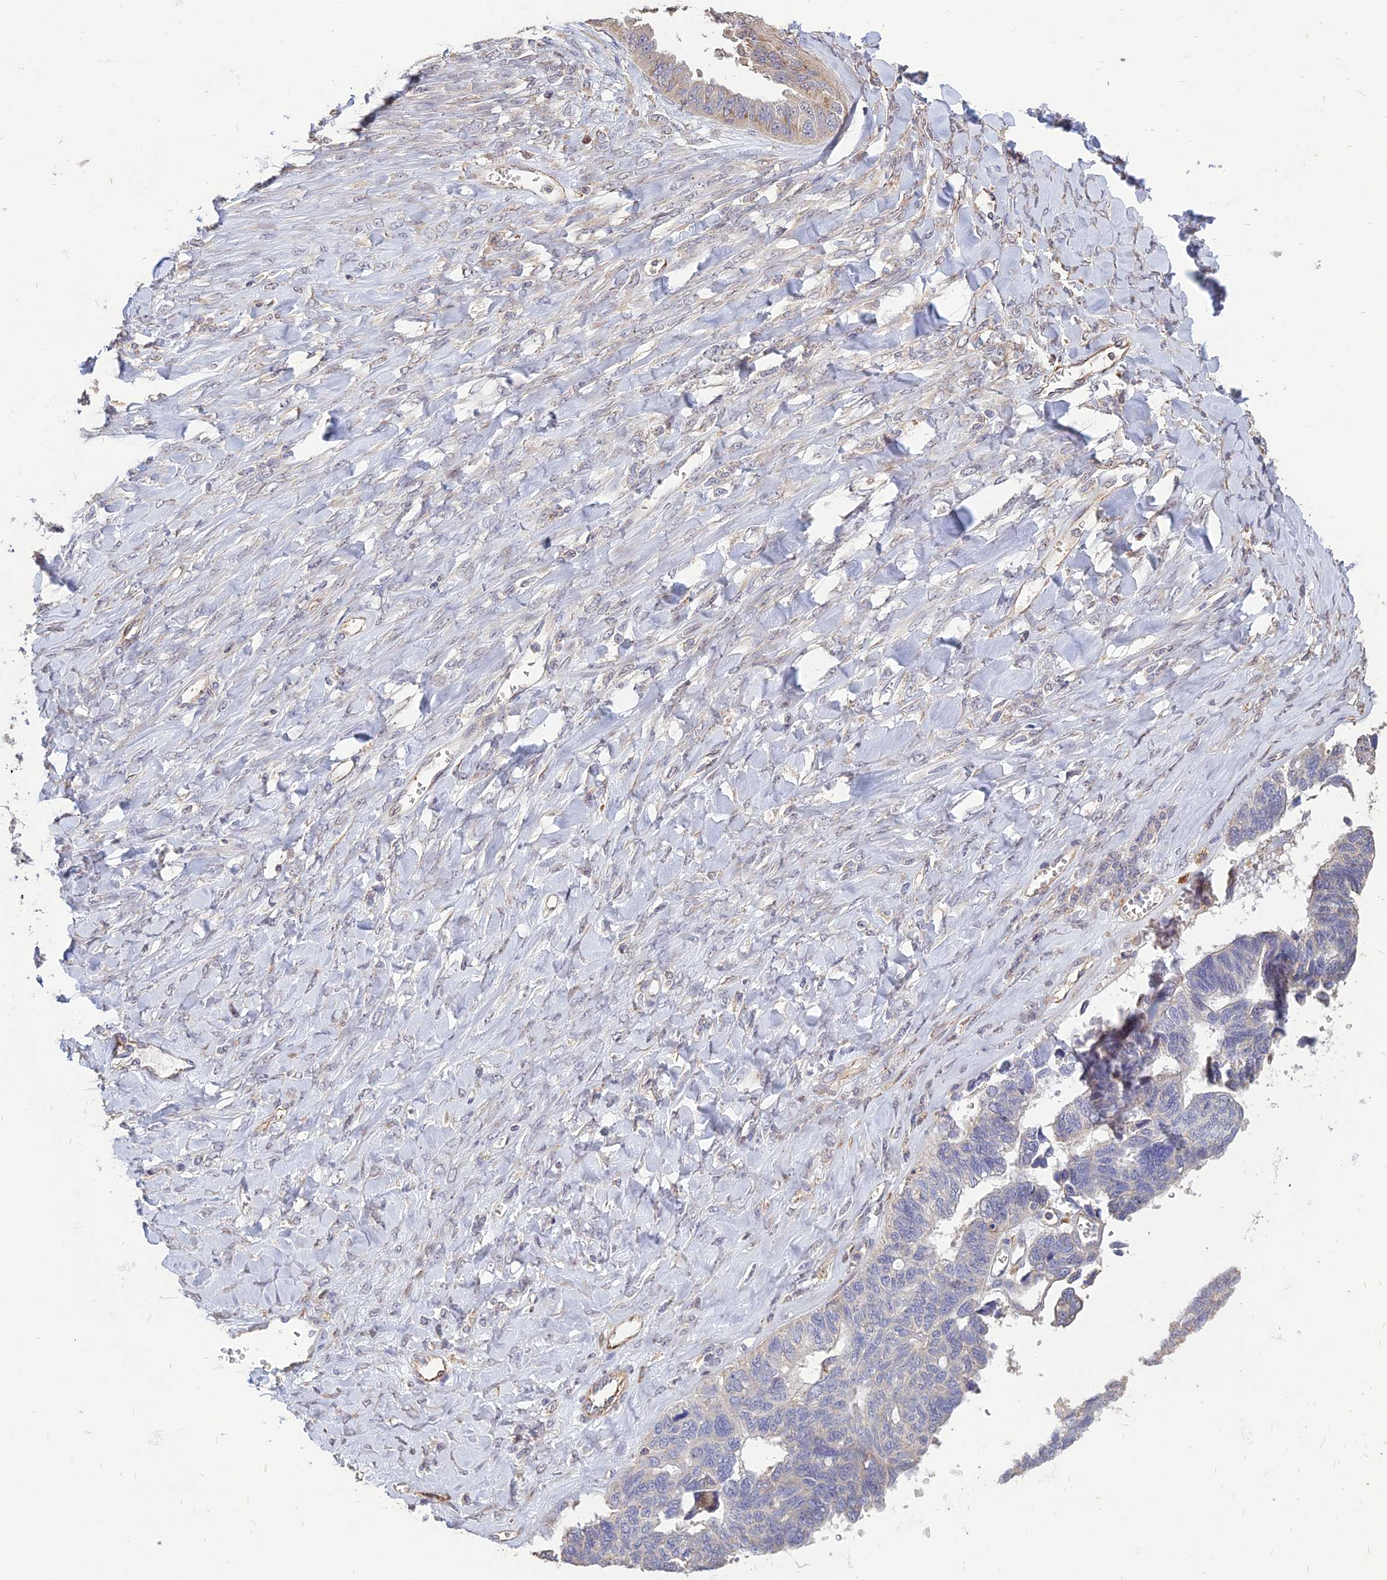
{"staining": {"intensity": "negative", "quantity": "none", "location": "none"}, "tissue": "ovarian cancer", "cell_type": "Tumor cells", "image_type": "cancer", "snomed": [{"axis": "morphology", "description": "Cystadenocarcinoma, serous, NOS"}, {"axis": "topography", "description": "Ovary"}], "caption": "There is no significant positivity in tumor cells of serous cystadenocarcinoma (ovarian). The staining was performed using DAB (3,3'-diaminobenzidine) to visualize the protein expression in brown, while the nuclei were stained in blue with hematoxylin (Magnification: 20x).", "gene": "ST3GAL6", "patient": {"sex": "female", "age": 79}}